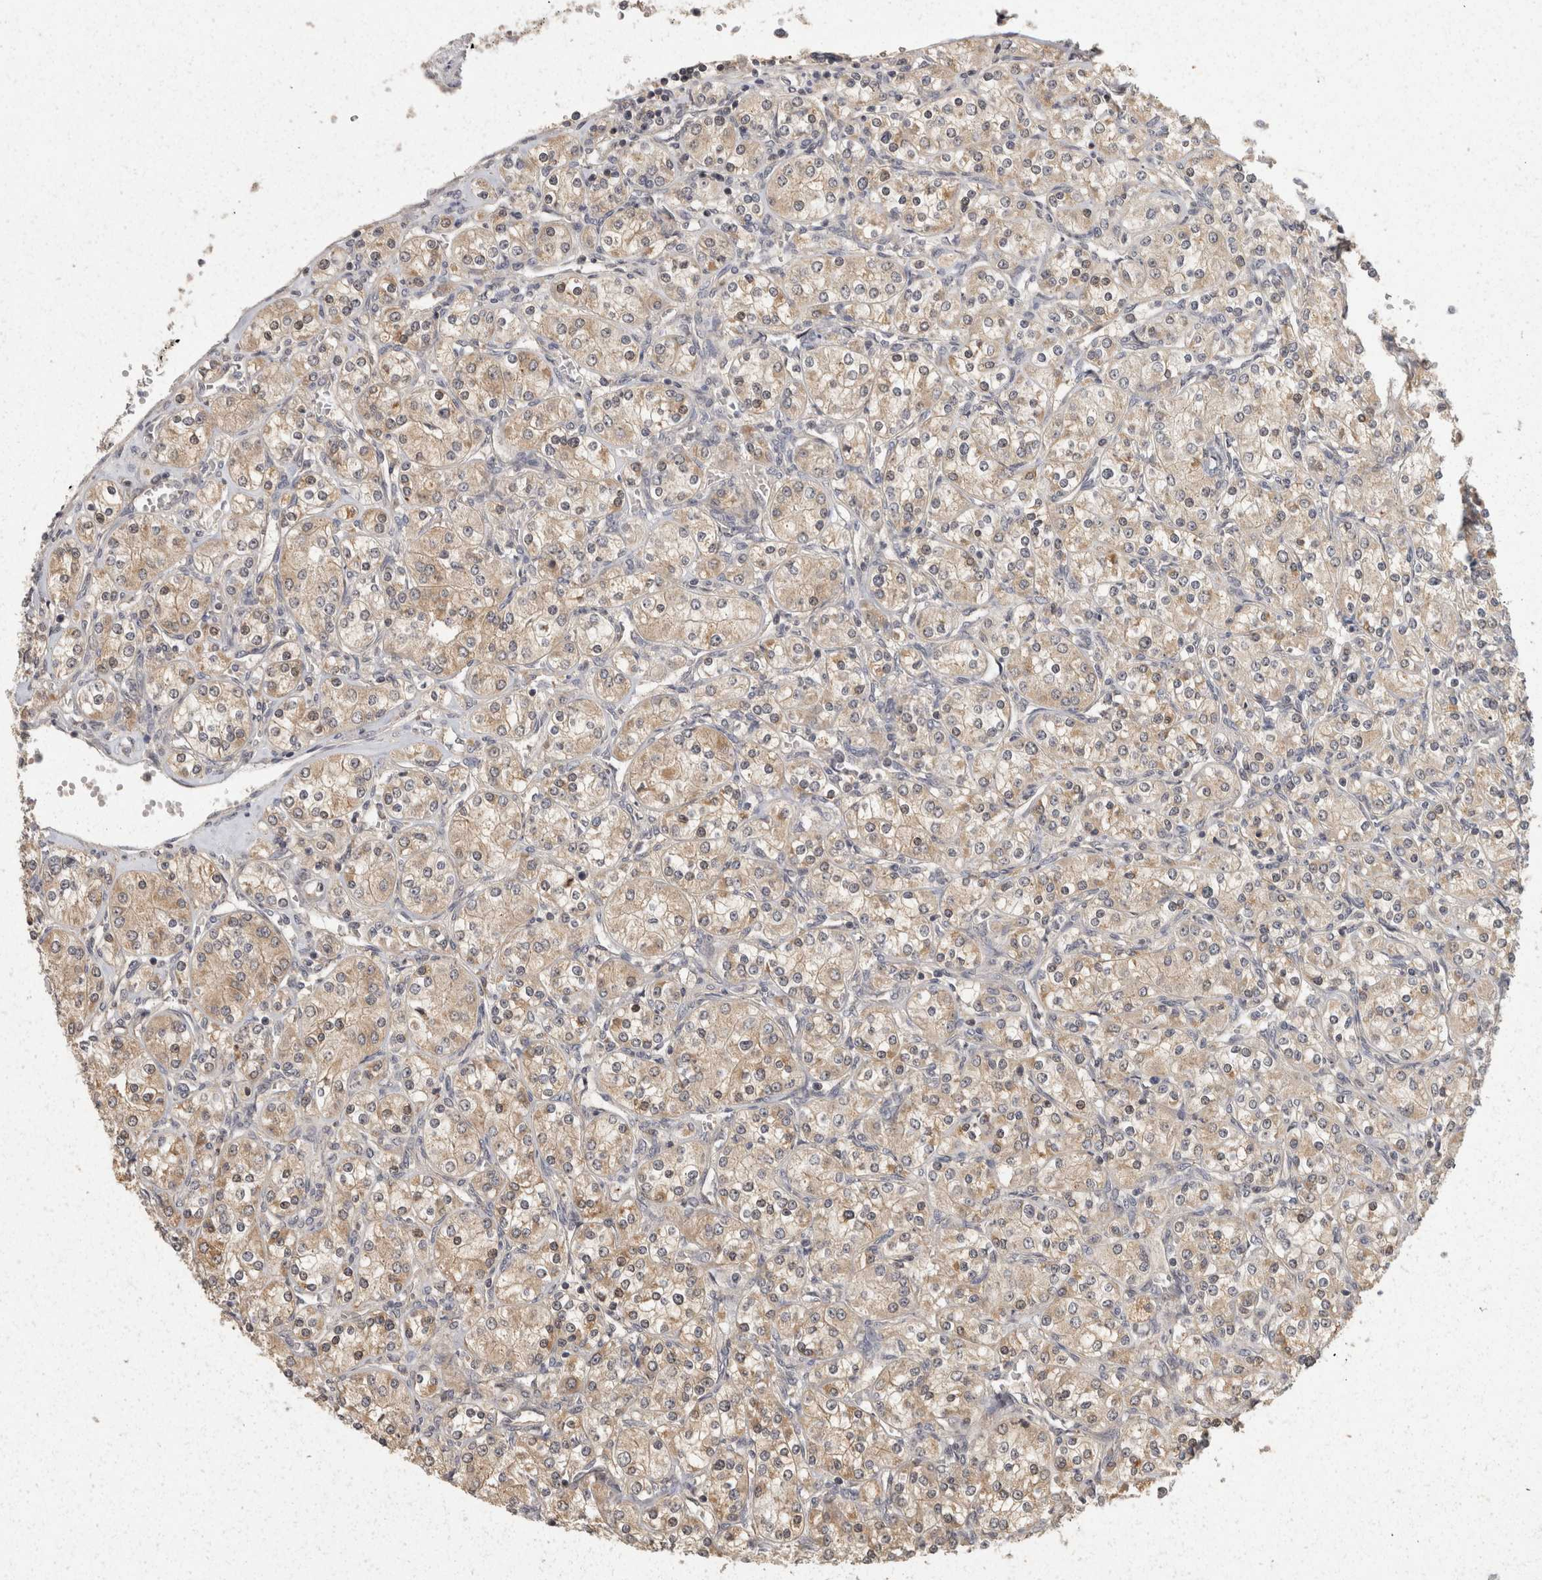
{"staining": {"intensity": "weak", "quantity": ">75%", "location": "cytoplasmic/membranous"}, "tissue": "renal cancer", "cell_type": "Tumor cells", "image_type": "cancer", "snomed": [{"axis": "morphology", "description": "Adenocarcinoma, NOS"}, {"axis": "topography", "description": "Kidney"}], "caption": "This photomicrograph demonstrates immunohistochemistry staining of renal cancer, with low weak cytoplasmic/membranous expression in about >75% of tumor cells.", "gene": "ACAT2", "patient": {"sex": "male", "age": 77}}